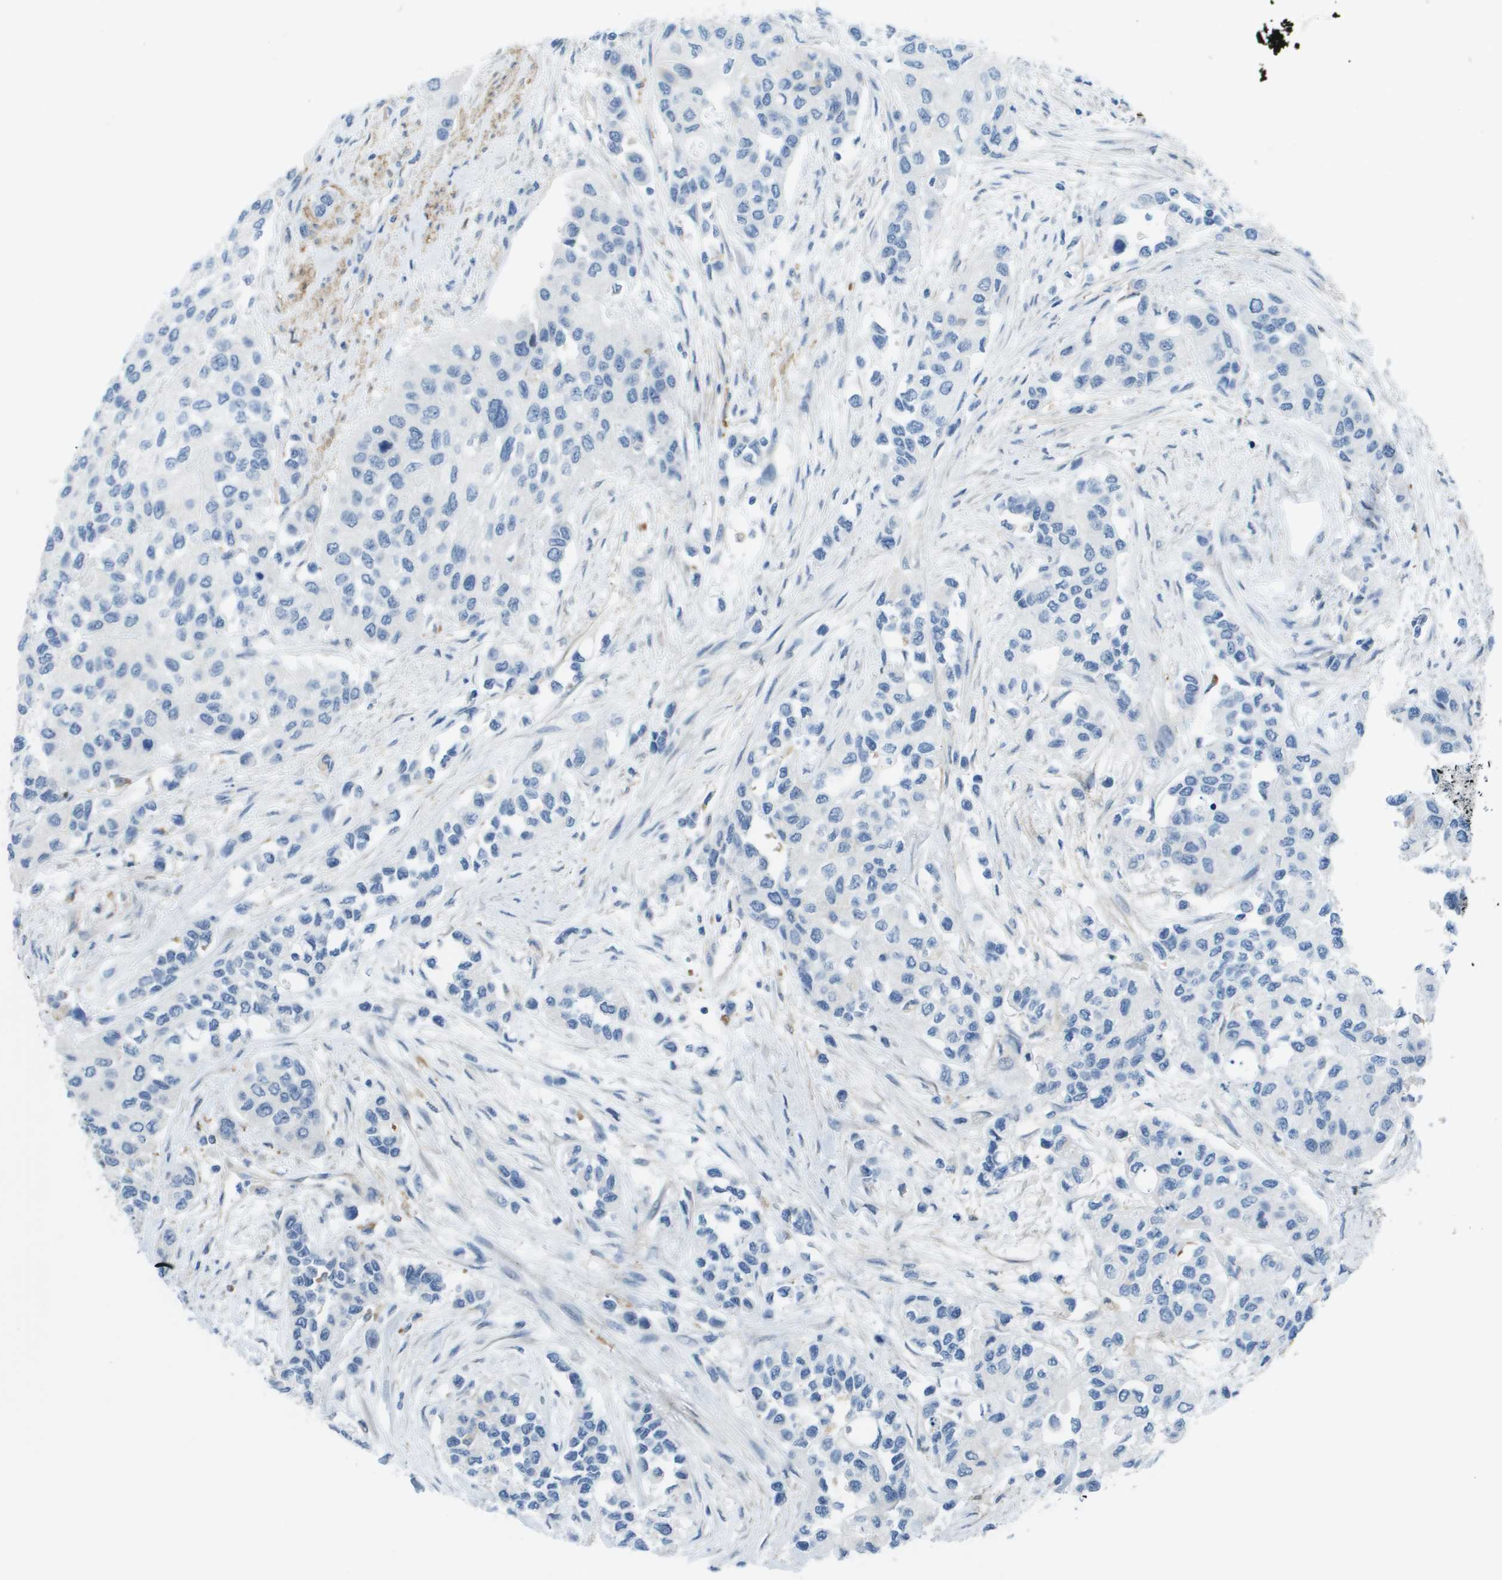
{"staining": {"intensity": "negative", "quantity": "none", "location": "none"}, "tissue": "urothelial cancer", "cell_type": "Tumor cells", "image_type": "cancer", "snomed": [{"axis": "morphology", "description": "Urothelial carcinoma, High grade"}, {"axis": "topography", "description": "Urinary bladder"}], "caption": "High power microscopy histopathology image of an immunohistochemistry (IHC) histopathology image of urothelial cancer, revealing no significant positivity in tumor cells.", "gene": "ZBTB43", "patient": {"sex": "female", "age": 56}}